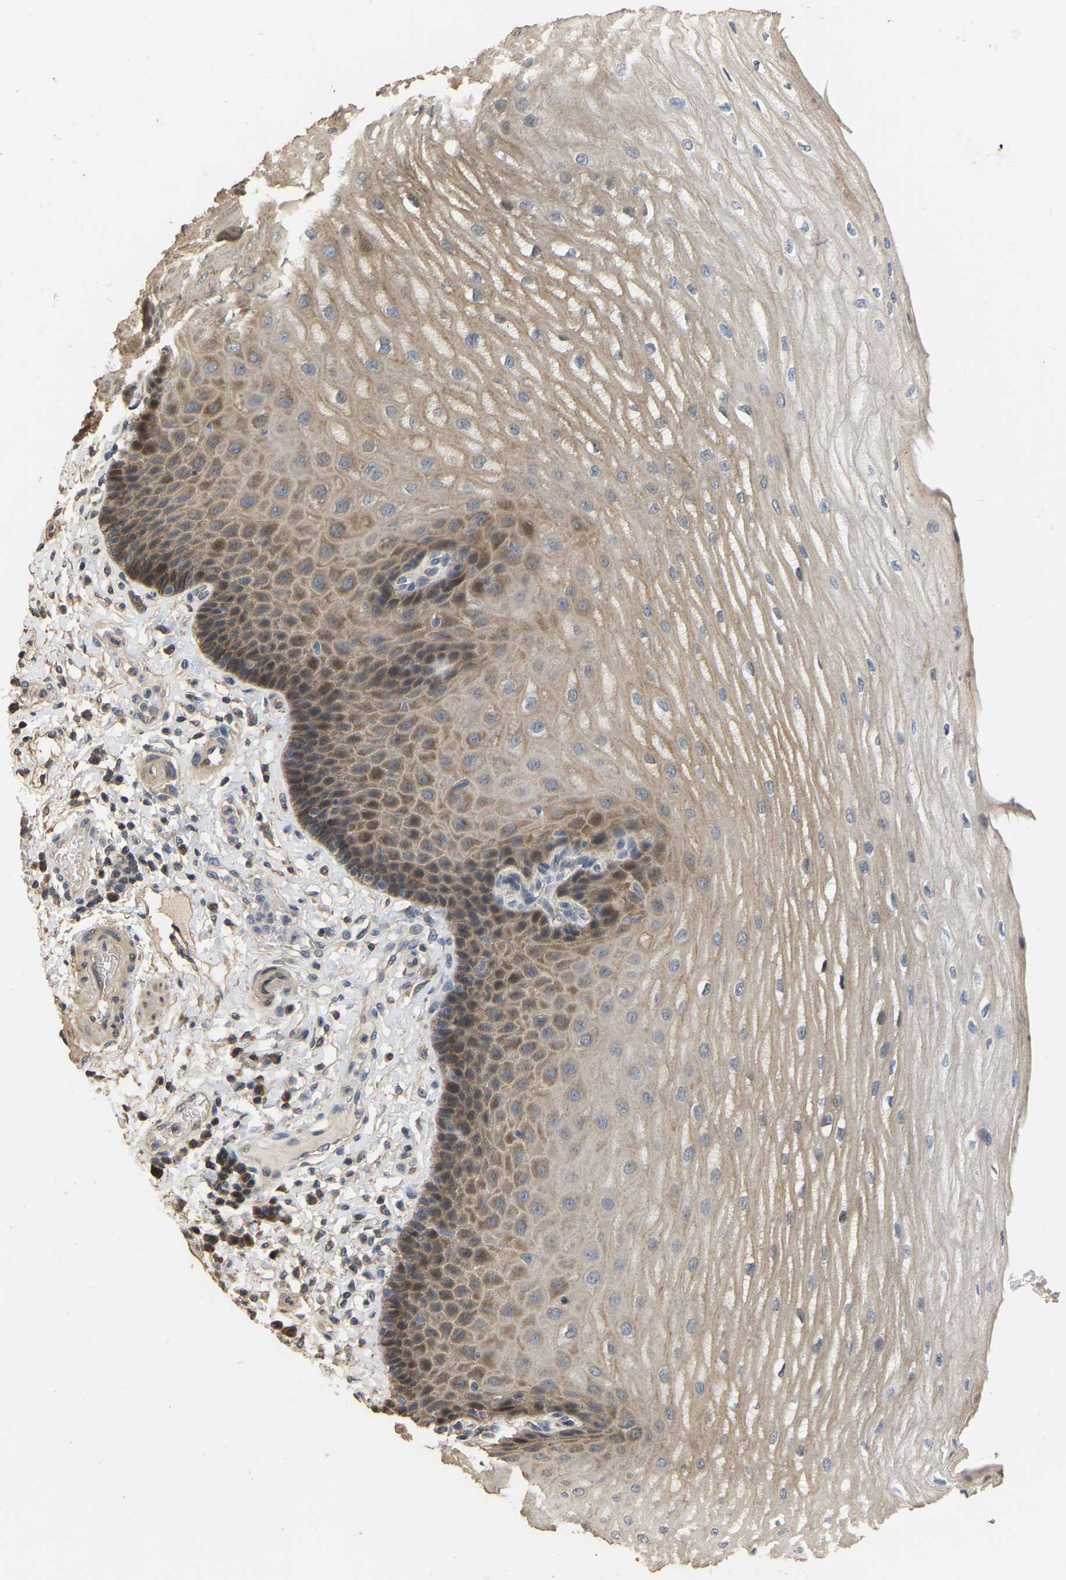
{"staining": {"intensity": "moderate", "quantity": ">75%", "location": "cytoplasmic/membranous,nuclear"}, "tissue": "esophagus", "cell_type": "Squamous epithelial cells", "image_type": "normal", "snomed": [{"axis": "morphology", "description": "Normal tissue, NOS"}, {"axis": "topography", "description": "Esophagus"}], "caption": "Human esophagus stained with a brown dye demonstrates moderate cytoplasmic/membranous,nuclear positive expression in approximately >75% of squamous epithelial cells.", "gene": "NCS1", "patient": {"sex": "male", "age": 54}}